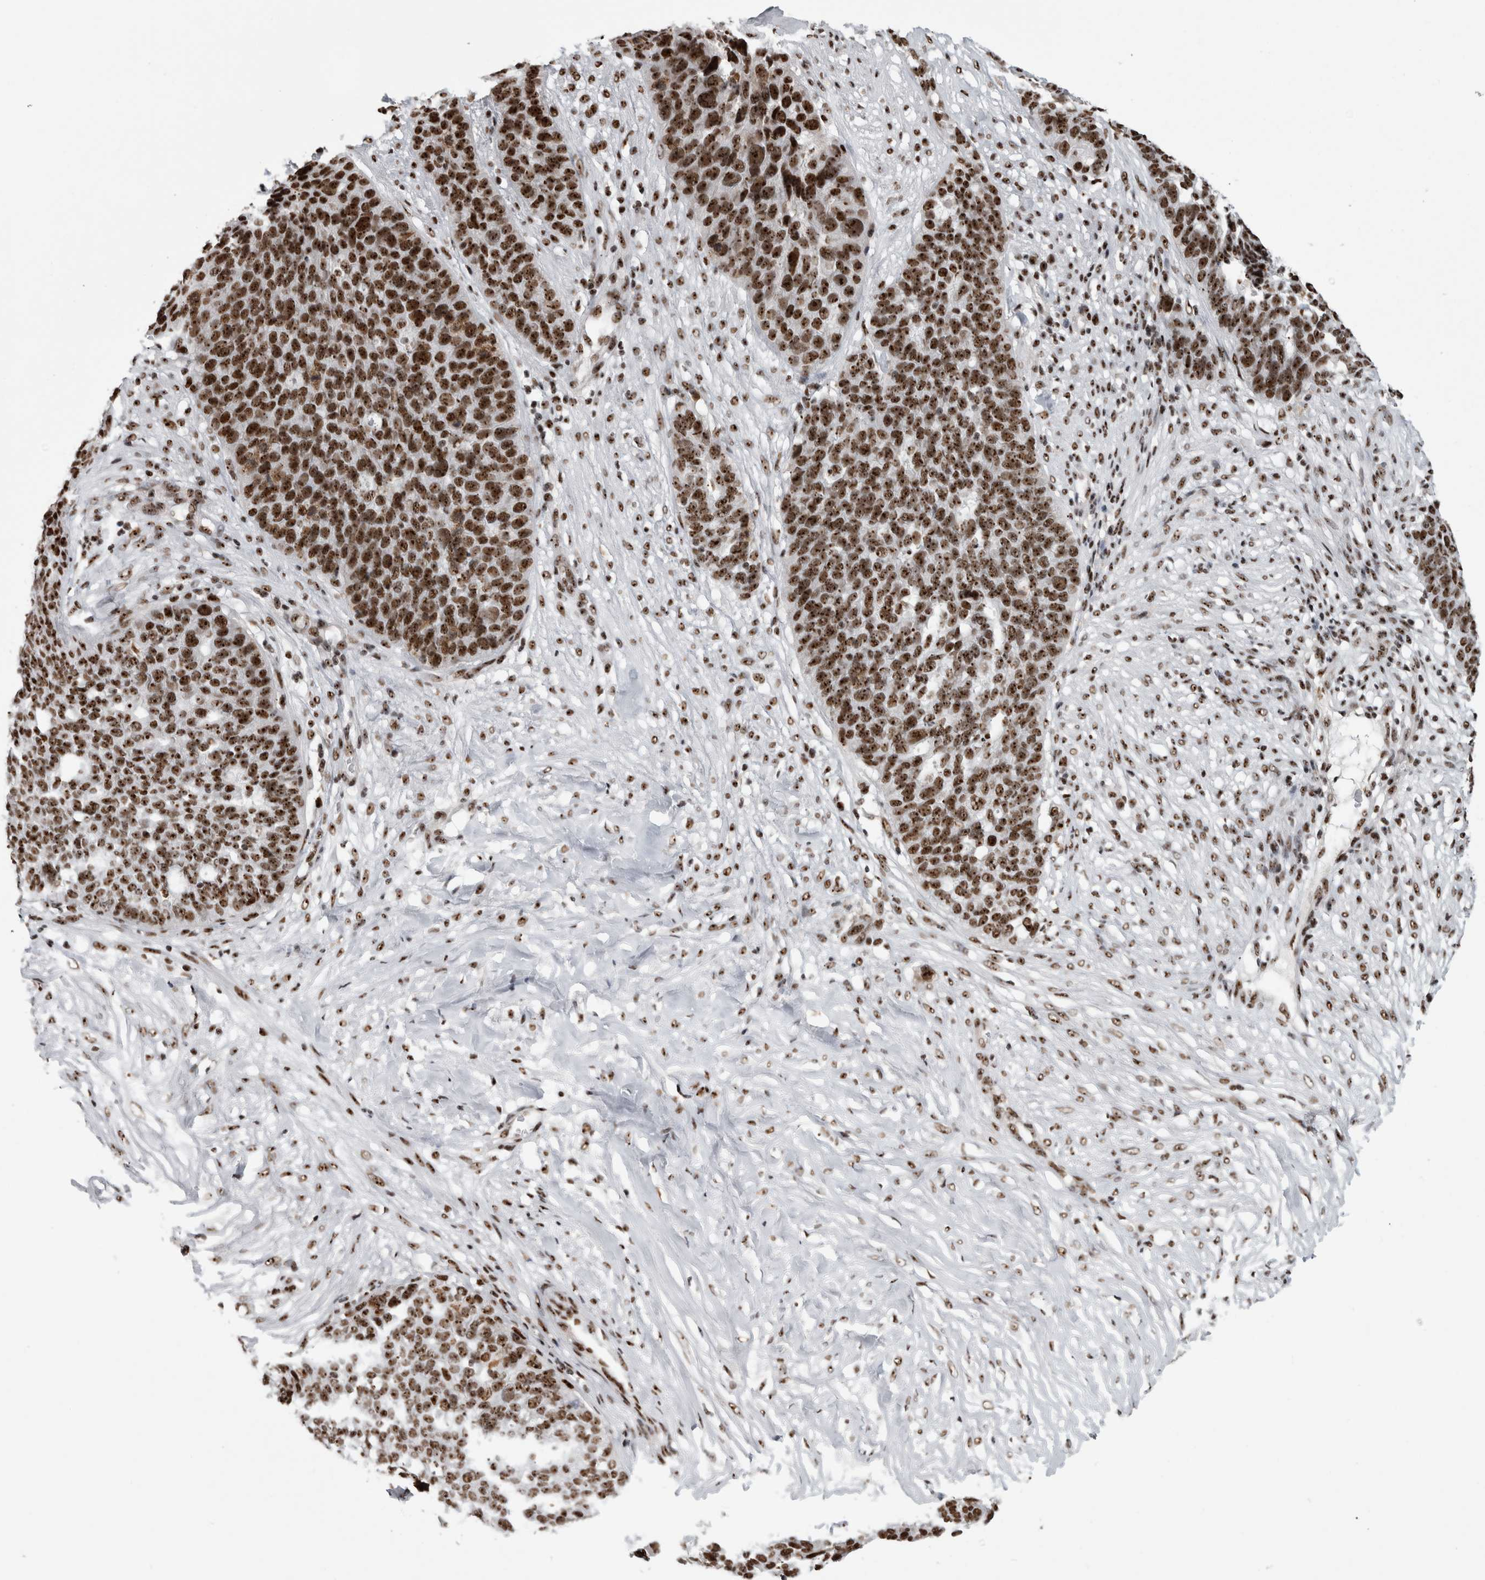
{"staining": {"intensity": "strong", "quantity": ">75%", "location": "nuclear"}, "tissue": "ovarian cancer", "cell_type": "Tumor cells", "image_type": "cancer", "snomed": [{"axis": "morphology", "description": "Cystadenocarcinoma, serous, NOS"}, {"axis": "topography", "description": "Ovary"}], "caption": "Ovarian cancer (serous cystadenocarcinoma) stained with immunohistochemistry displays strong nuclear expression in about >75% of tumor cells.", "gene": "NCL", "patient": {"sex": "female", "age": 59}}